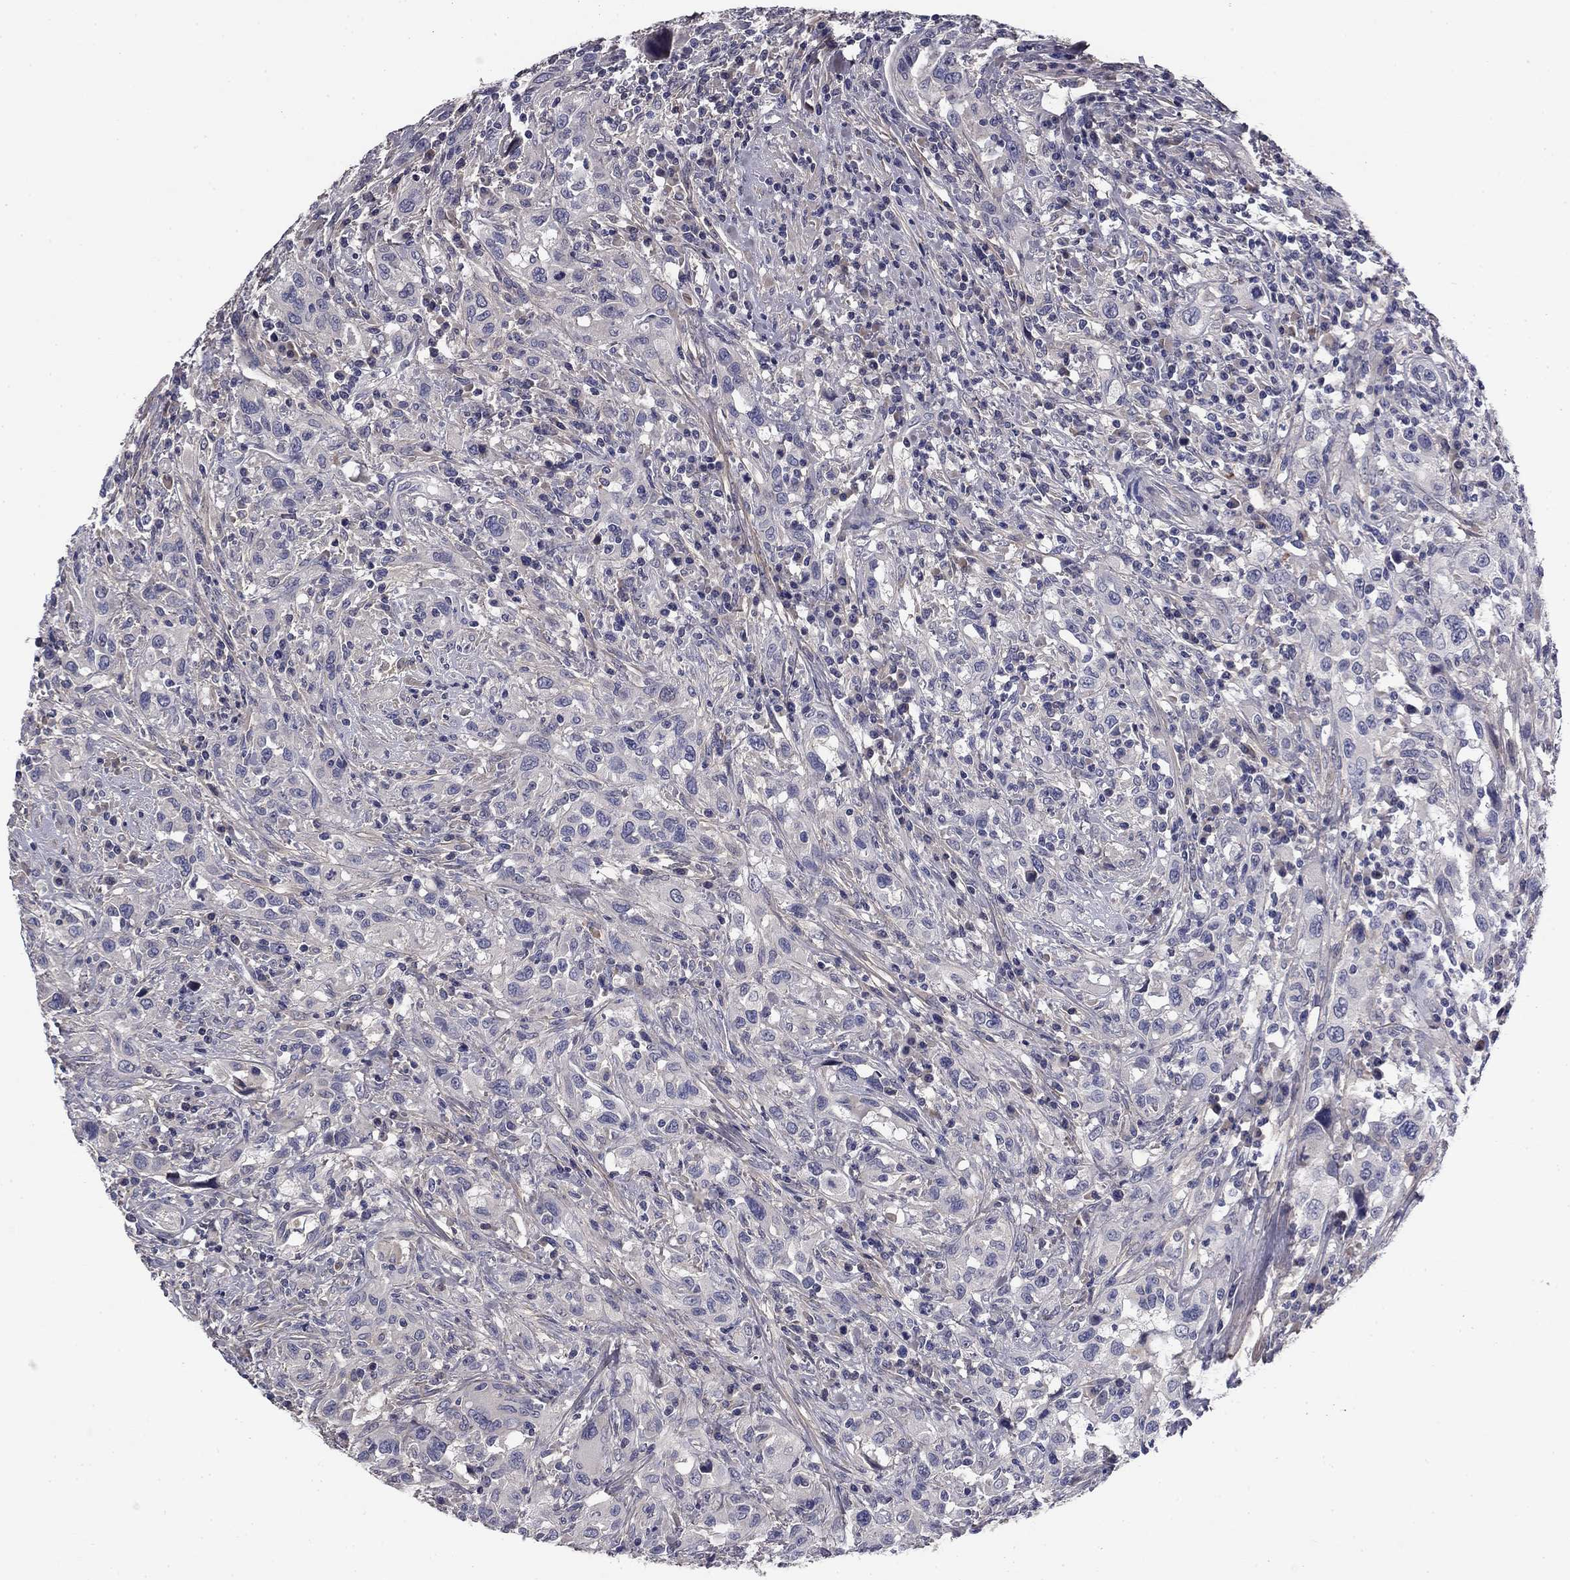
{"staining": {"intensity": "negative", "quantity": "none", "location": "none"}, "tissue": "urothelial cancer", "cell_type": "Tumor cells", "image_type": "cancer", "snomed": [{"axis": "morphology", "description": "Urothelial carcinoma, NOS"}, {"axis": "morphology", "description": "Urothelial carcinoma, High grade"}, {"axis": "topography", "description": "Urinary bladder"}], "caption": "This is an immunohistochemistry image of human urothelial cancer. There is no staining in tumor cells.", "gene": "COL2A1", "patient": {"sex": "female", "age": 64}}